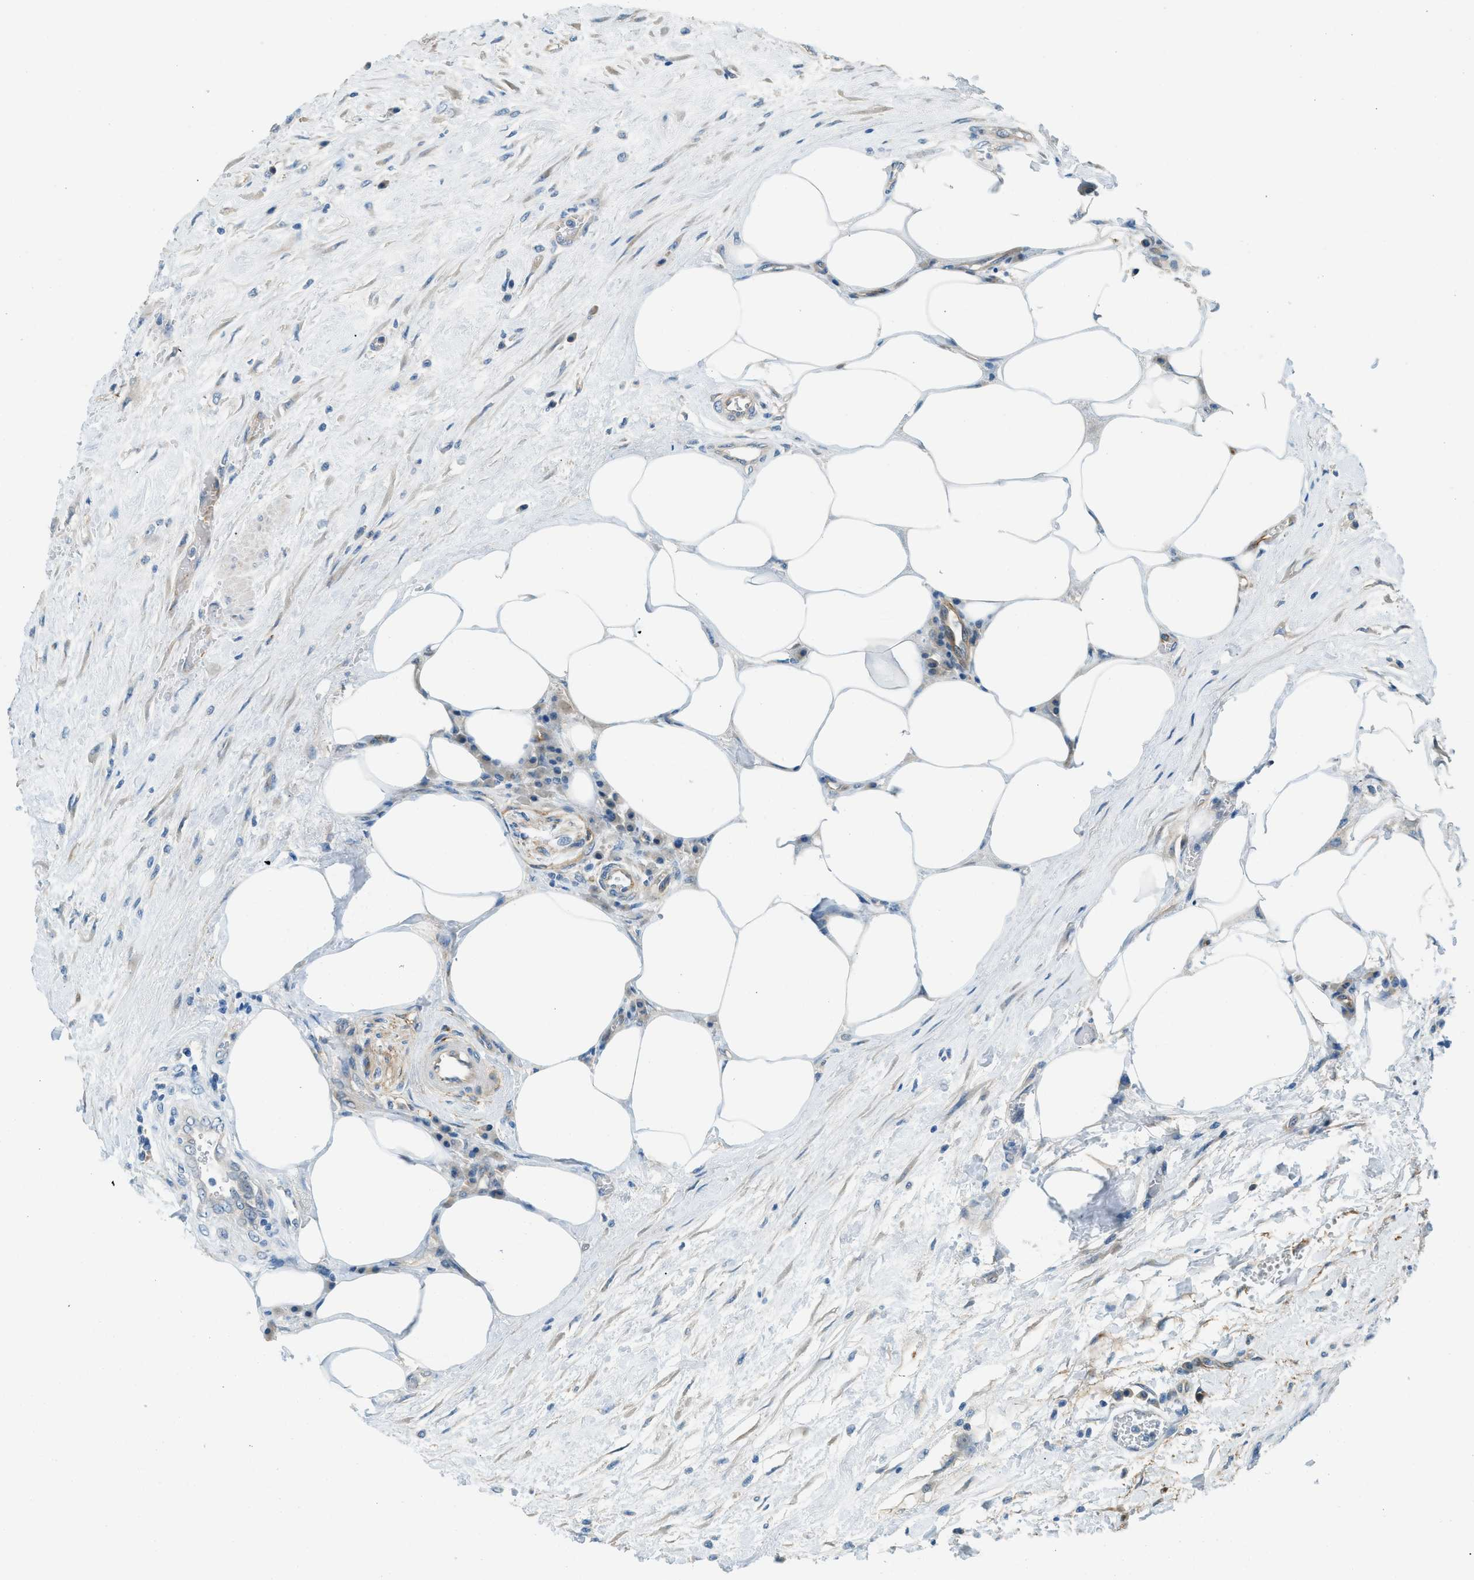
{"staining": {"intensity": "negative", "quantity": "none", "location": "none"}, "tissue": "urothelial cancer", "cell_type": "Tumor cells", "image_type": "cancer", "snomed": [{"axis": "morphology", "description": "Urothelial carcinoma, High grade"}, {"axis": "topography", "description": "Urinary bladder"}], "caption": "Protein analysis of urothelial cancer shows no significant expression in tumor cells.", "gene": "ZNF367", "patient": {"sex": "male", "age": 46}}